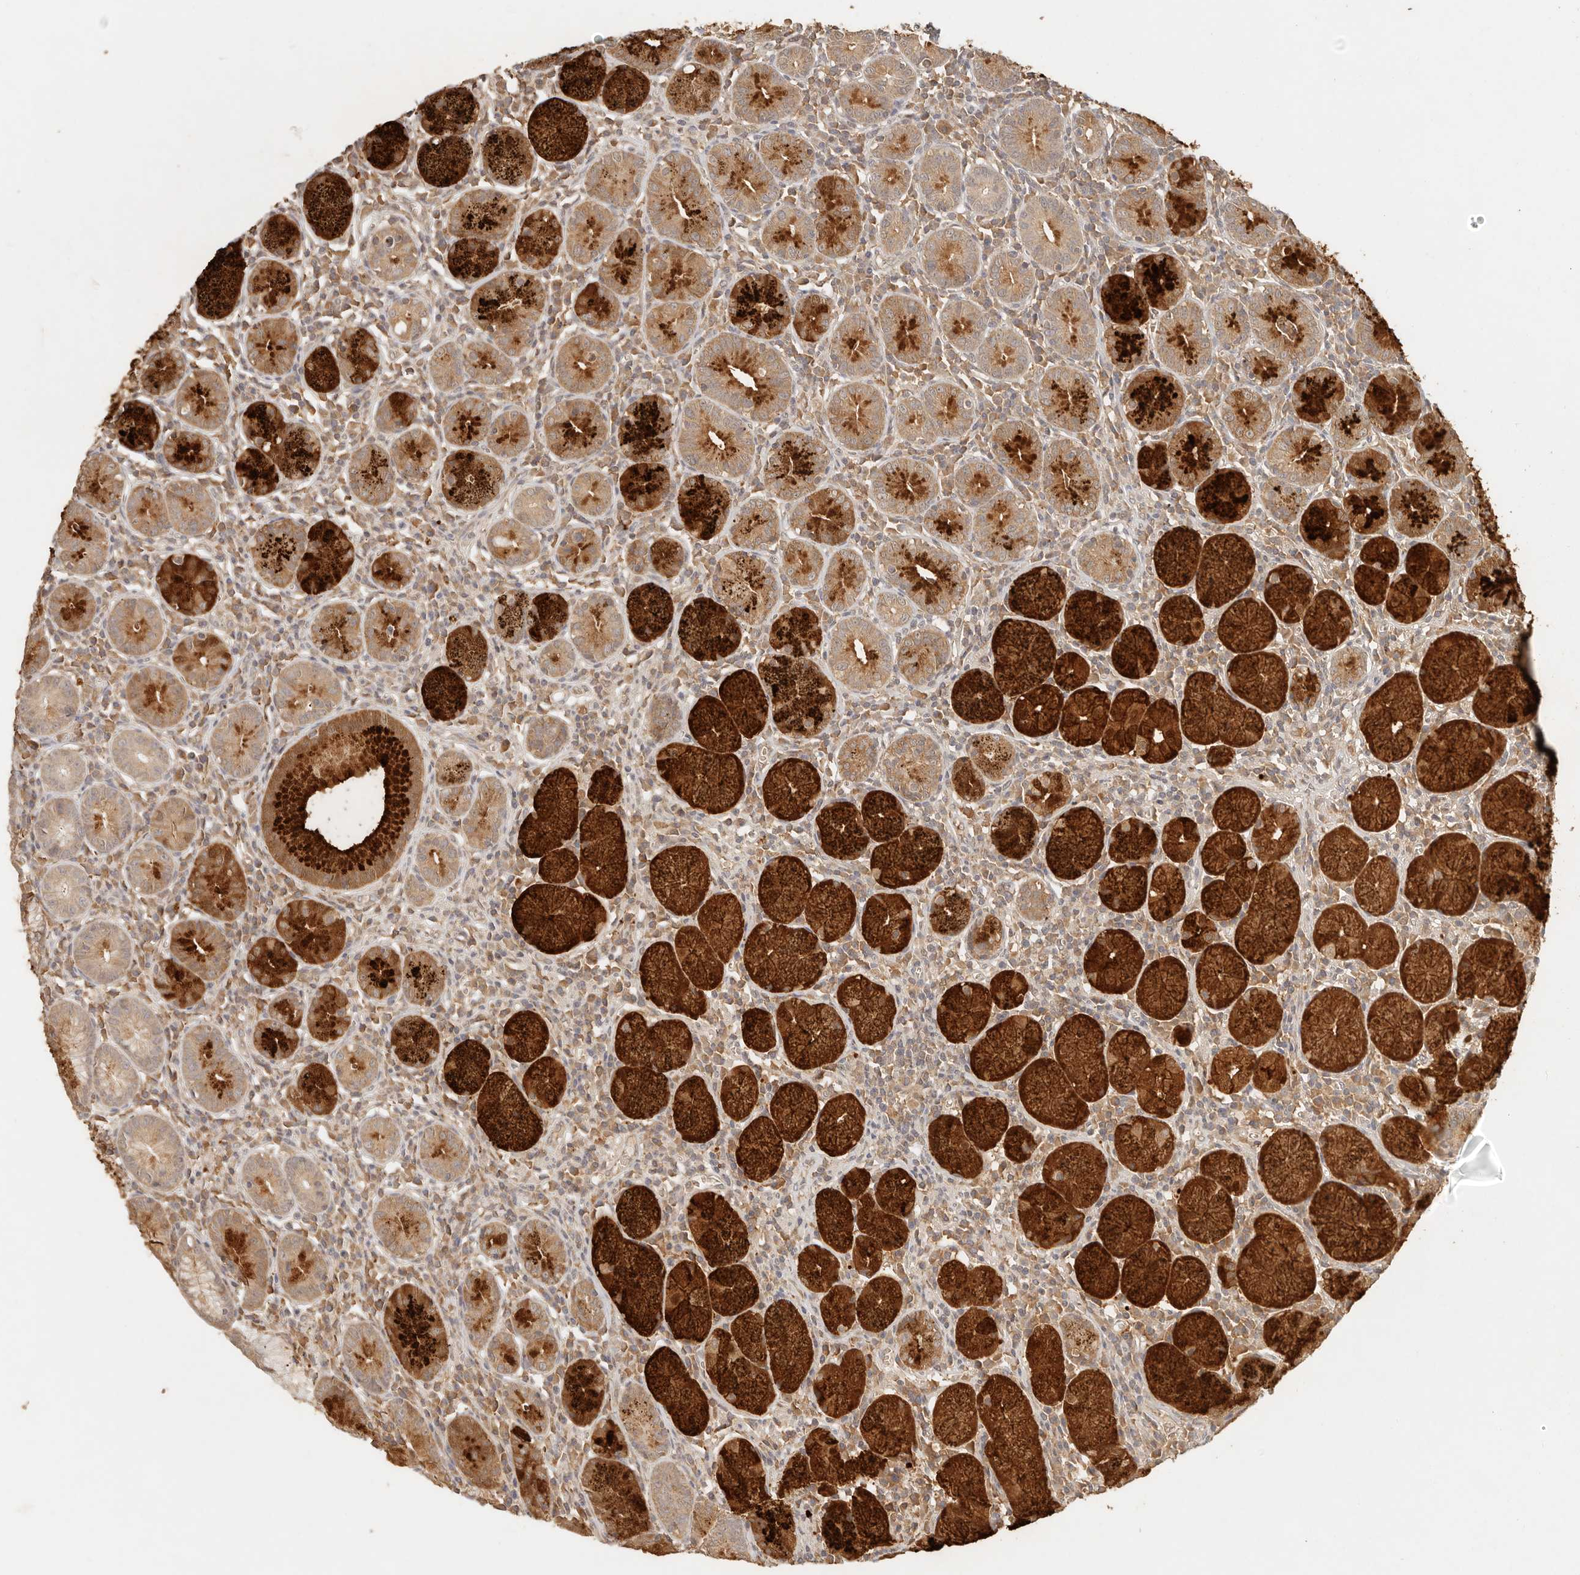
{"staining": {"intensity": "strong", "quantity": "25%-75%", "location": "cytoplasmic/membranous"}, "tissue": "stomach", "cell_type": "Glandular cells", "image_type": "normal", "snomed": [{"axis": "morphology", "description": "Normal tissue, NOS"}, {"axis": "topography", "description": "Stomach"}], "caption": "IHC photomicrograph of benign stomach: stomach stained using immunohistochemistry displays high levels of strong protein expression localized specifically in the cytoplasmic/membranous of glandular cells, appearing as a cytoplasmic/membranous brown color.", "gene": "INTS11", "patient": {"sex": "male", "age": 55}}